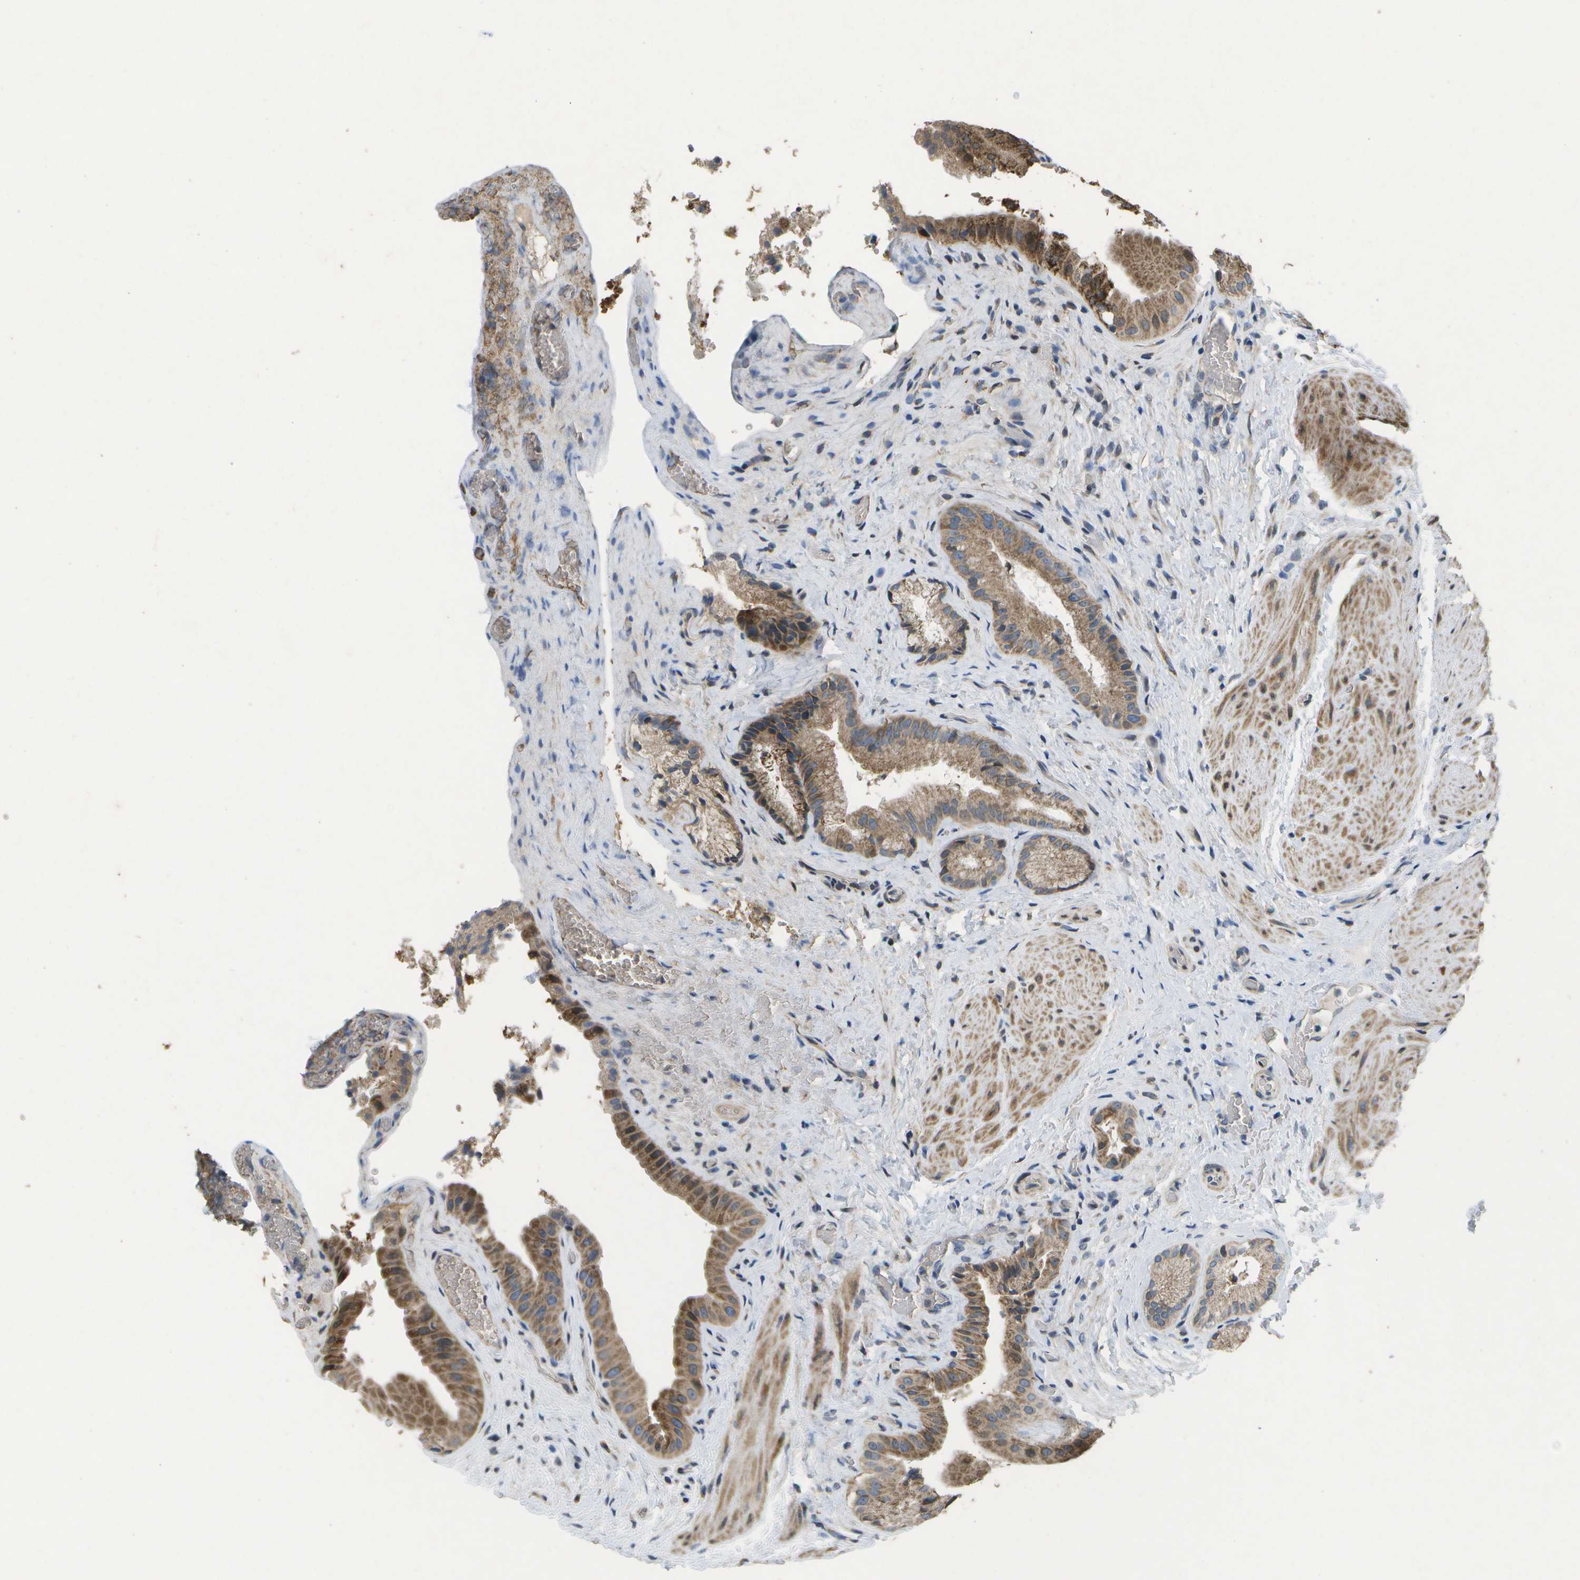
{"staining": {"intensity": "moderate", "quantity": ">75%", "location": "cytoplasmic/membranous"}, "tissue": "gallbladder", "cell_type": "Glandular cells", "image_type": "normal", "snomed": [{"axis": "morphology", "description": "Normal tissue, NOS"}, {"axis": "topography", "description": "Gallbladder"}], "caption": "Gallbladder stained for a protein (brown) exhibits moderate cytoplasmic/membranous positive positivity in approximately >75% of glandular cells.", "gene": "HADHA", "patient": {"sex": "male", "age": 49}}